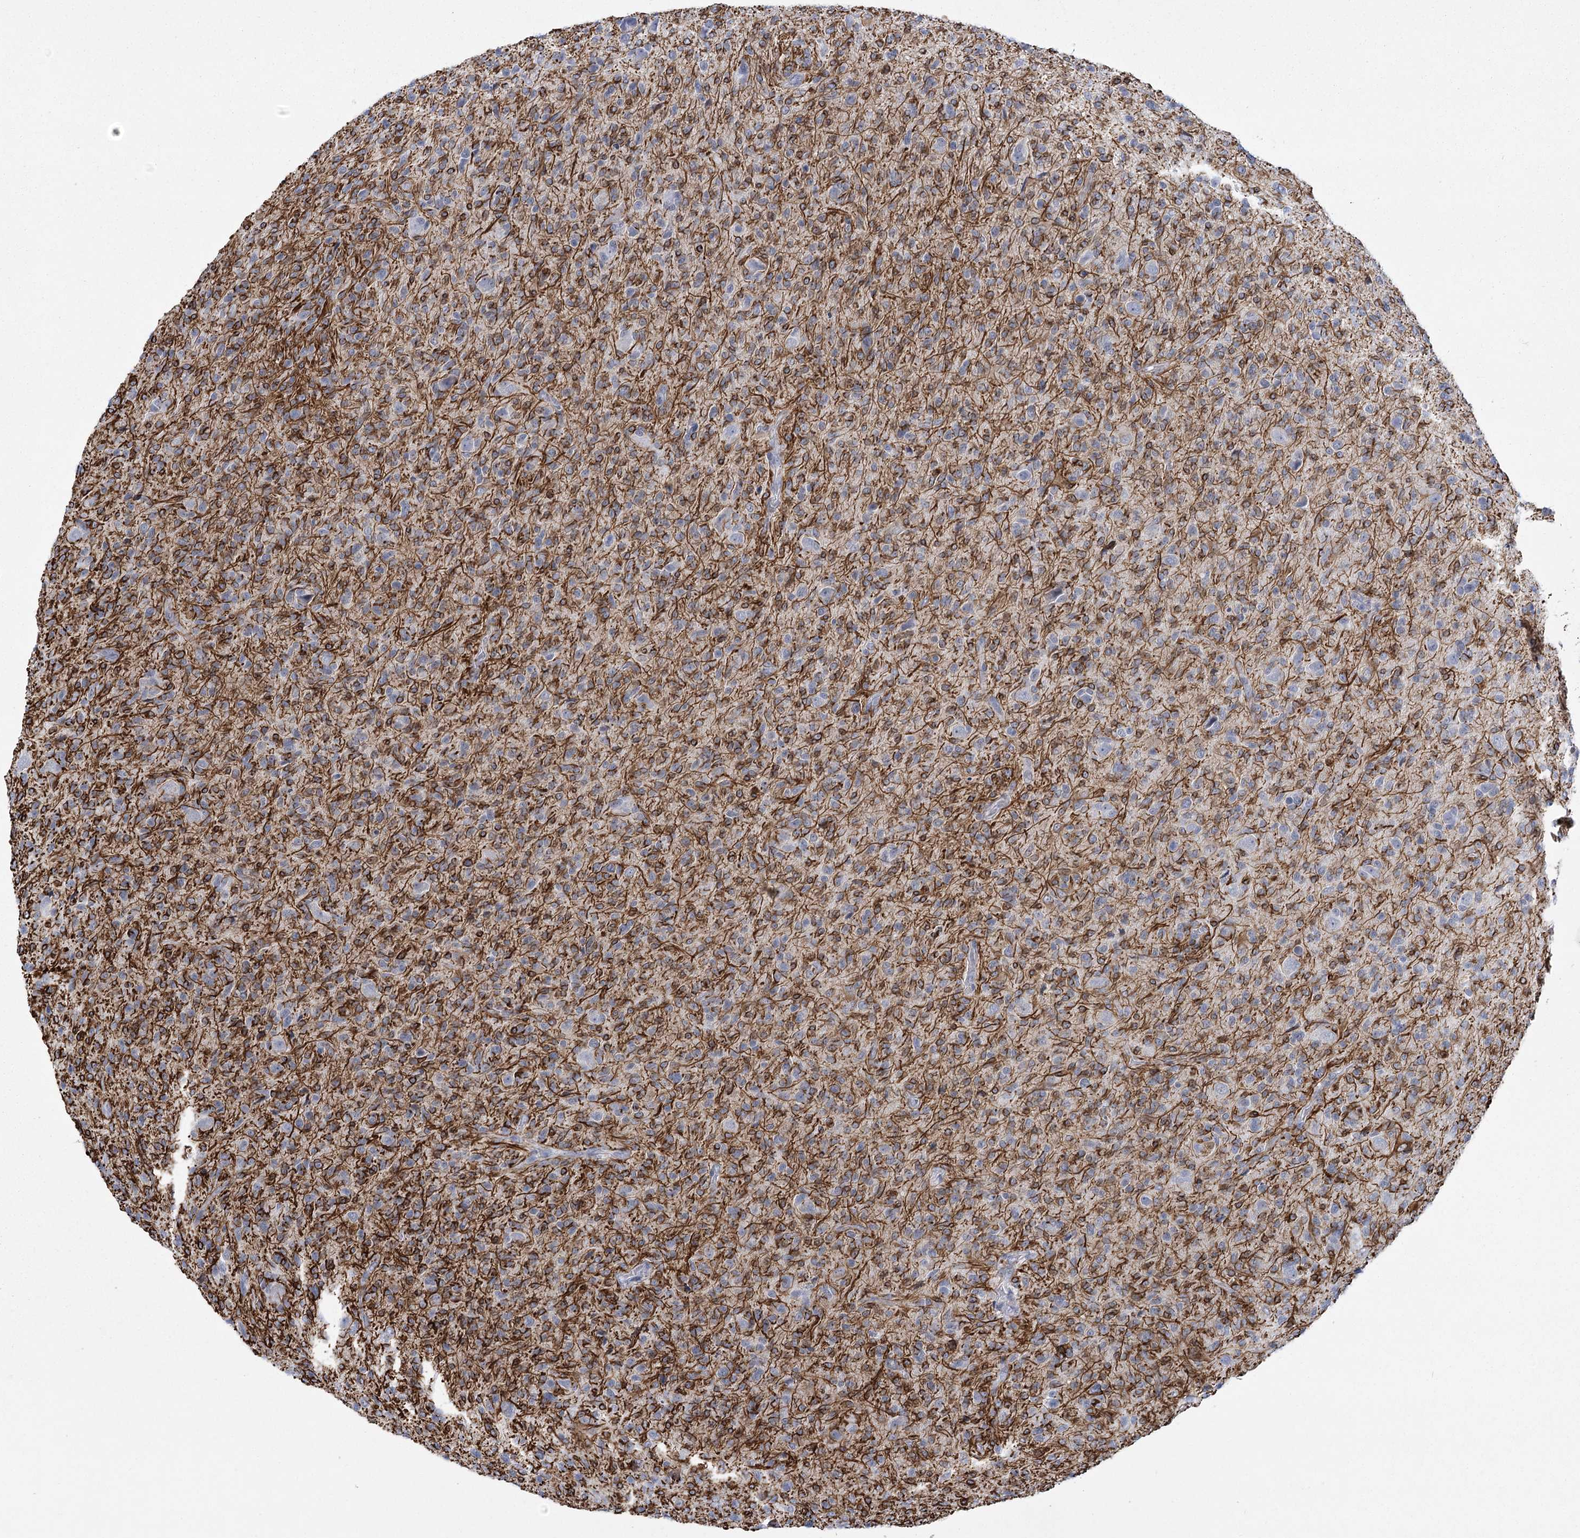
{"staining": {"intensity": "negative", "quantity": "none", "location": "none"}, "tissue": "glioma", "cell_type": "Tumor cells", "image_type": "cancer", "snomed": [{"axis": "morphology", "description": "Glioma, malignant, High grade"}, {"axis": "topography", "description": "Brain"}], "caption": "Immunohistochemistry of human malignant glioma (high-grade) displays no staining in tumor cells.", "gene": "FAM76B", "patient": {"sex": "female", "age": 57}}